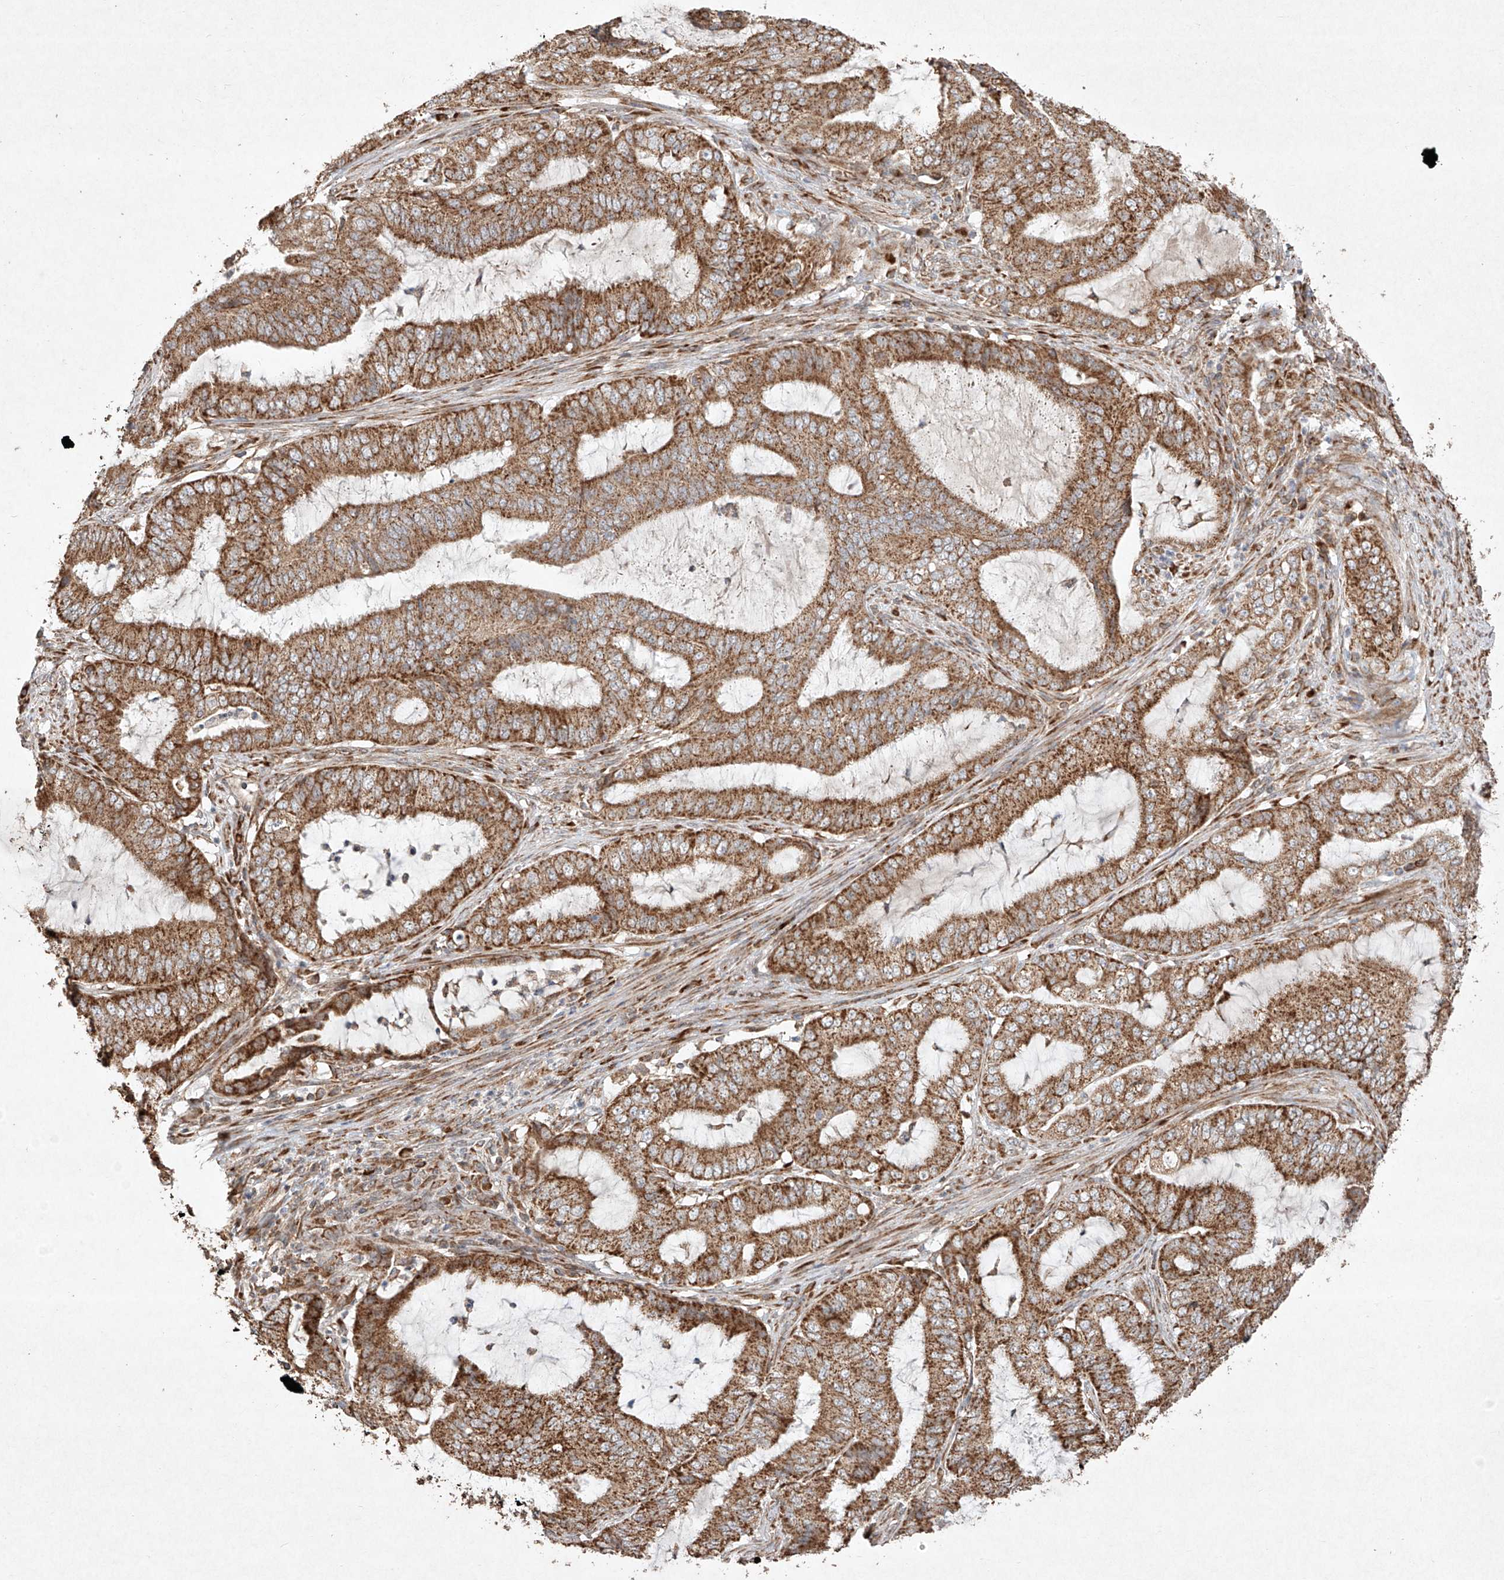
{"staining": {"intensity": "strong", "quantity": ">75%", "location": "cytoplasmic/membranous"}, "tissue": "endometrial cancer", "cell_type": "Tumor cells", "image_type": "cancer", "snomed": [{"axis": "morphology", "description": "Adenocarcinoma, NOS"}, {"axis": "topography", "description": "Endometrium"}], "caption": "The micrograph shows staining of endometrial cancer, revealing strong cytoplasmic/membranous protein staining (brown color) within tumor cells. The staining was performed using DAB (3,3'-diaminobenzidine), with brown indicating positive protein expression. Nuclei are stained blue with hematoxylin.", "gene": "SEMA3B", "patient": {"sex": "female", "age": 51}}